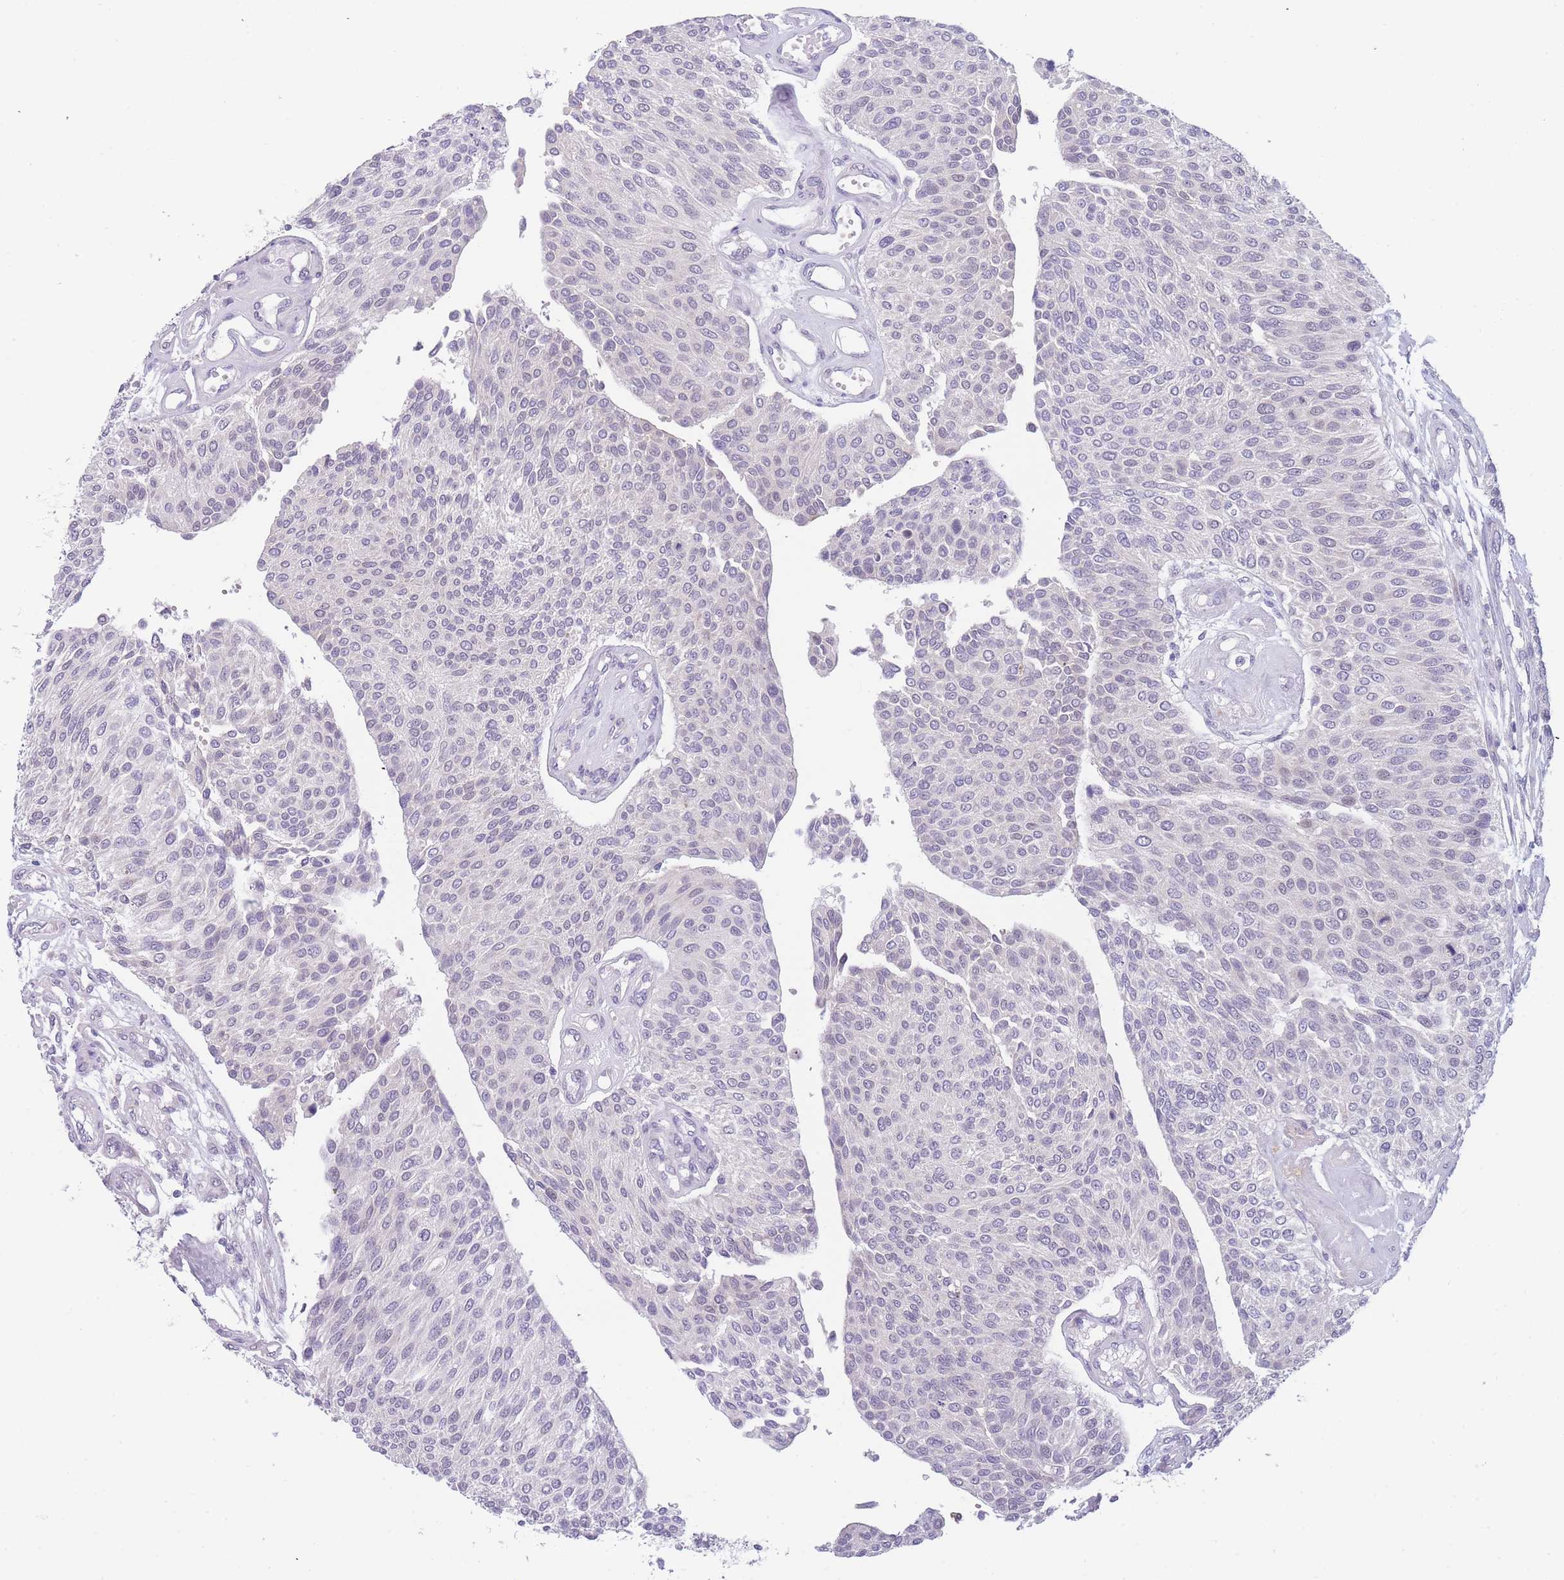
{"staining": {"intensity": "negative", "quantity": "none", "location": "none"}, "tissue": "urothelial cancer", "cell_type": "Tumor cells", "image_type": "cancer", "snomed": [{"axis": "morphology", "description": "Urothelial carcinoma, NOS"}, {"axis": "topography", "description": "Urinary bladder"}], "caption": "Human urothelial cancer stained for a protein using immunohistochemistry demonstrates no expression in tumor cells.", "gene": "NDUFAF6", "patient": {"sex": "male", "age": 55}}